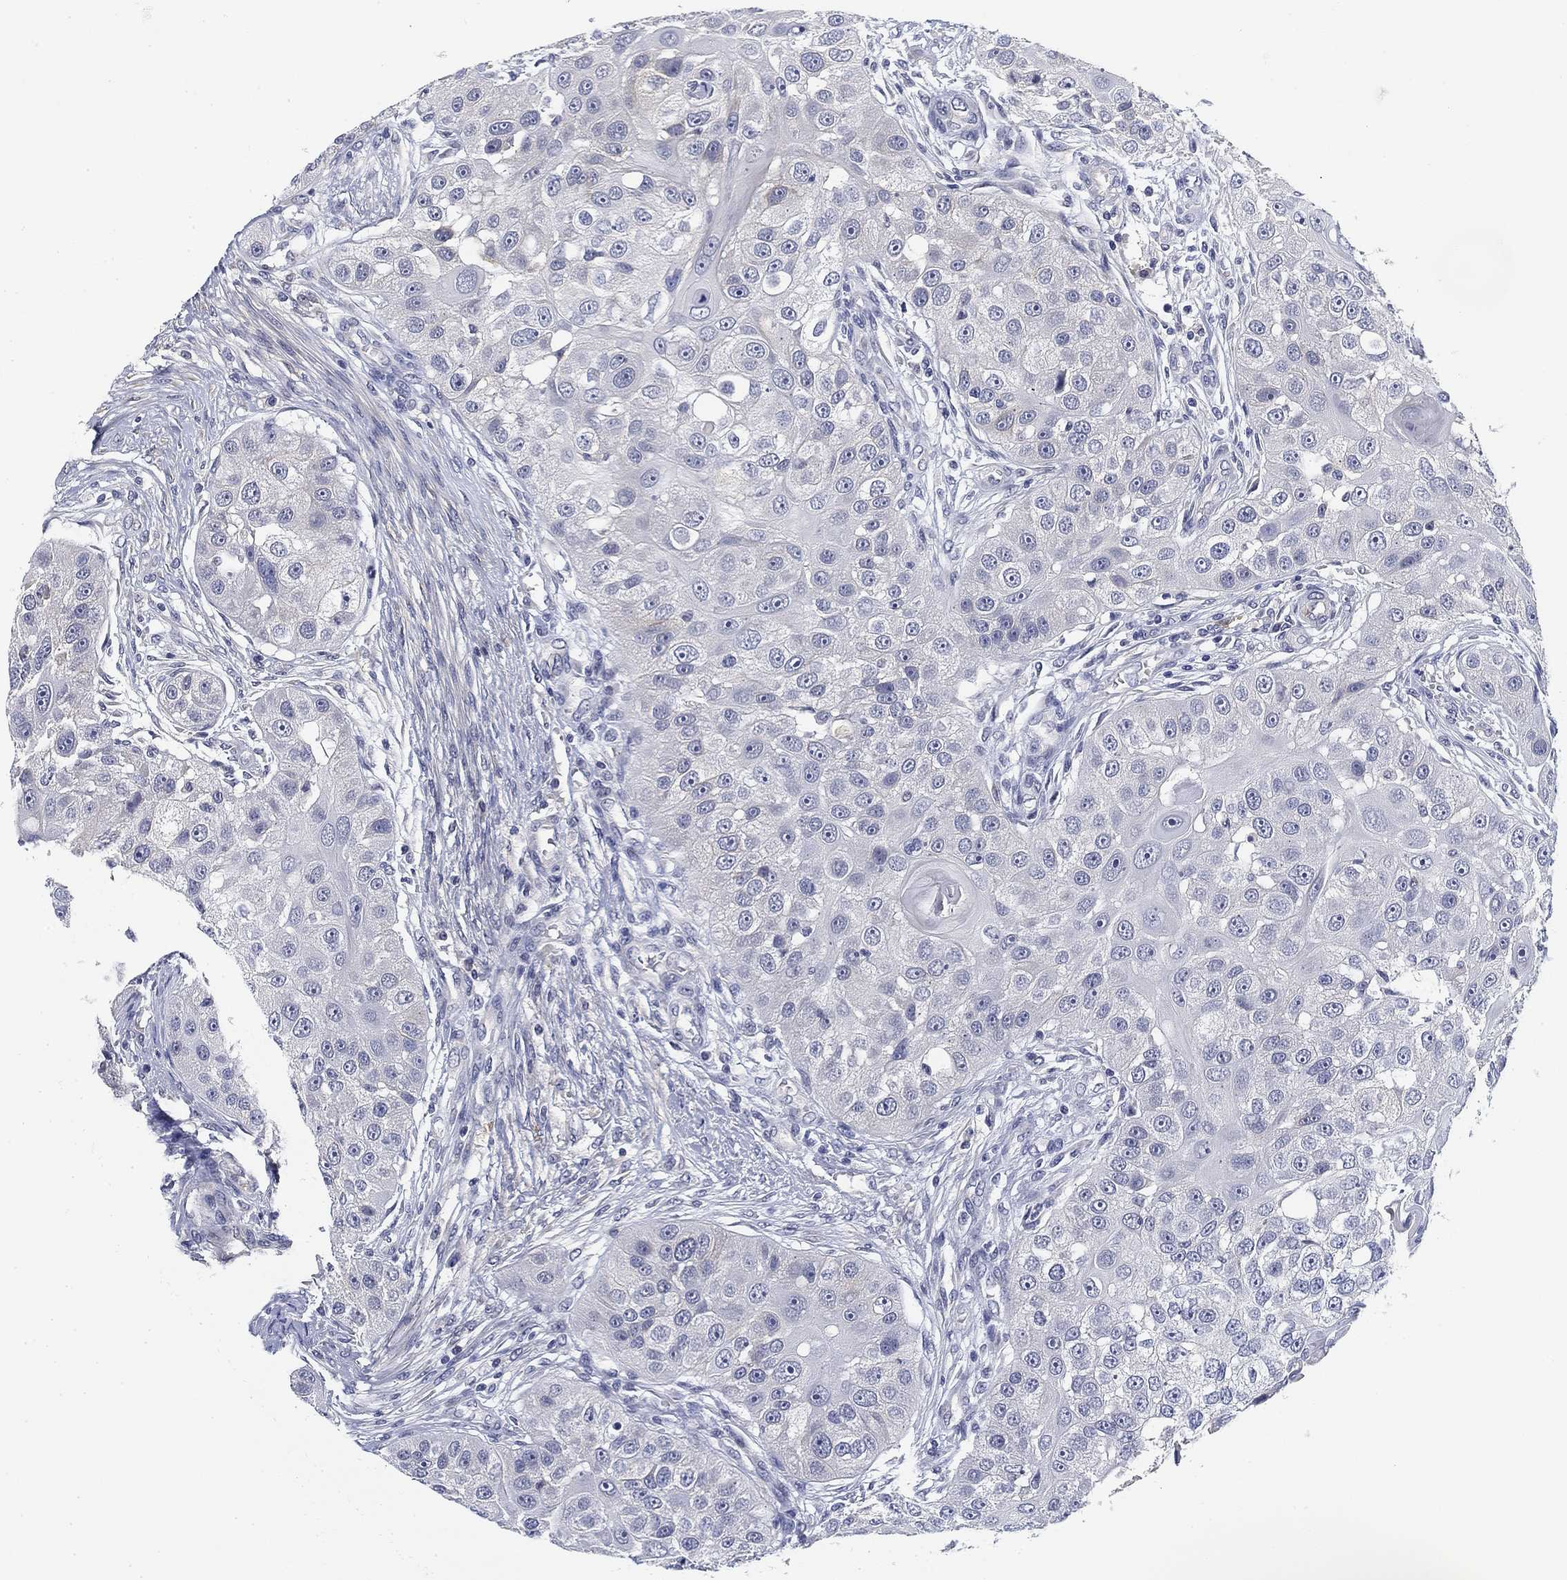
{"staining": {"intensity": "negative", "quantity": "none", "location": "none"}, "tissue": "head and neck cancer", "cell_type": "Tumor cells", "image_type": "cancer", "snomed": [{"axis": "morphology", "description": "Normal tissue, NOS"}, {"axis": "morphology", "description": "Squamous cell carcinoma, NOS"}, {"axis": "topography", "description": "Skeletal muscle"}, {"axis": "topography", "description": "Head-Neck"}], "caption": "Tumor cells are negative for brown protein staining in head and neck squamous cell carcinoma. (DAB immunohistochemistry (IHC), high magnification).", "gene": "SLC2A5", "patient": {"sex": "male", "age": 51}}